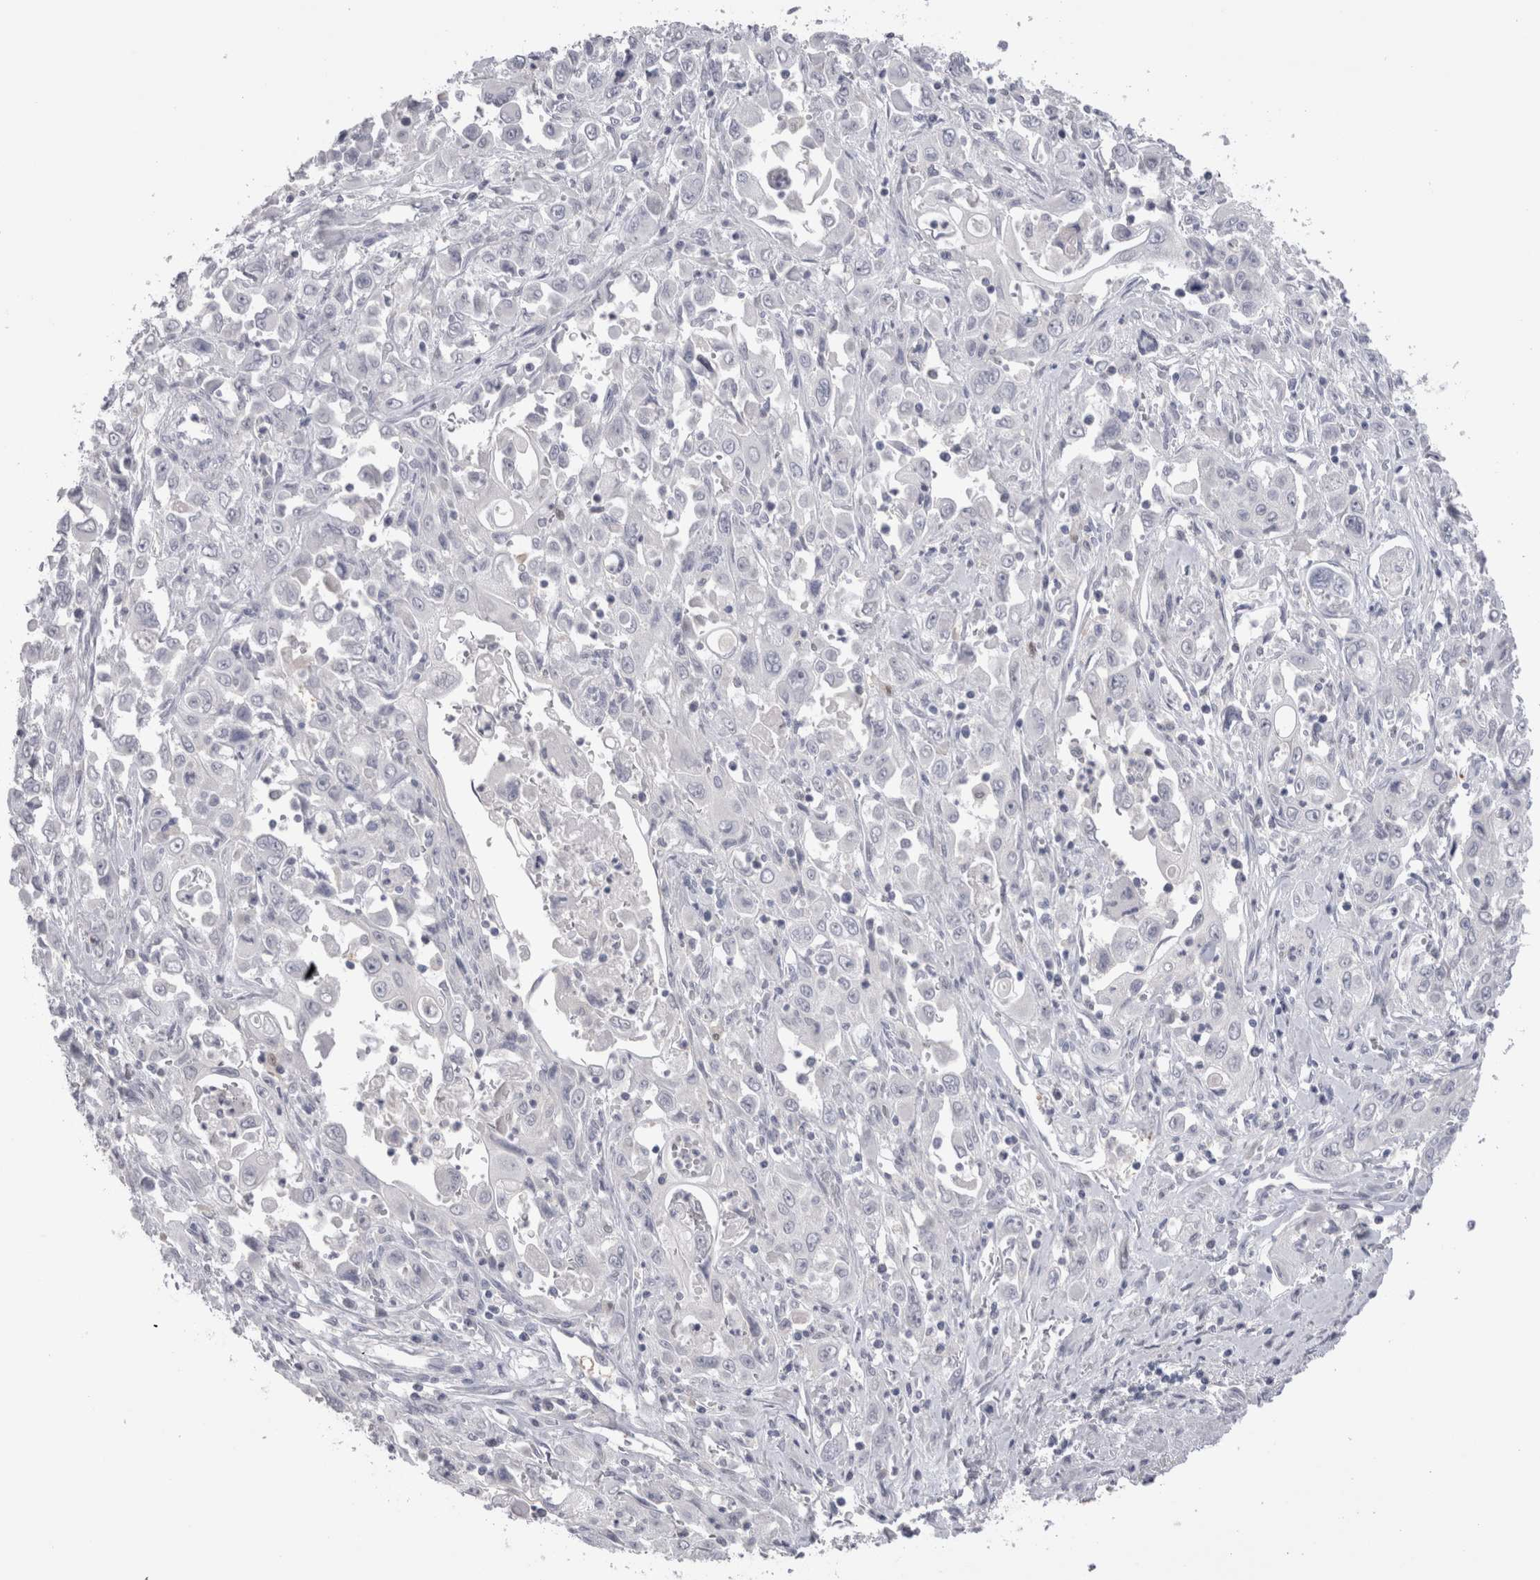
{"staining": {"intensity": "negative", "quantity": "none", "location": "none"}, "tissue": "pancreatic cancer", "cell_type": "Tumor cells", "image_type": "cancer", "snomed": [{"axis": "morphology", "description": "Adenocarcinoma, NOS"}, {"axis": "topography", "description": "Pancreas"}], "caption": "Adenocarcinoma (pancreatic) was stained to show a protein in brown. There is no significant staining in tumor cells. (Stains: DAB immunohistochemistry (IHC) with hematoxylin counter stain, Microscopy: brightfield microscopy at high magnification).", "gene": "SUCNR1", "patient": {"sex": "male", "age": 70}}